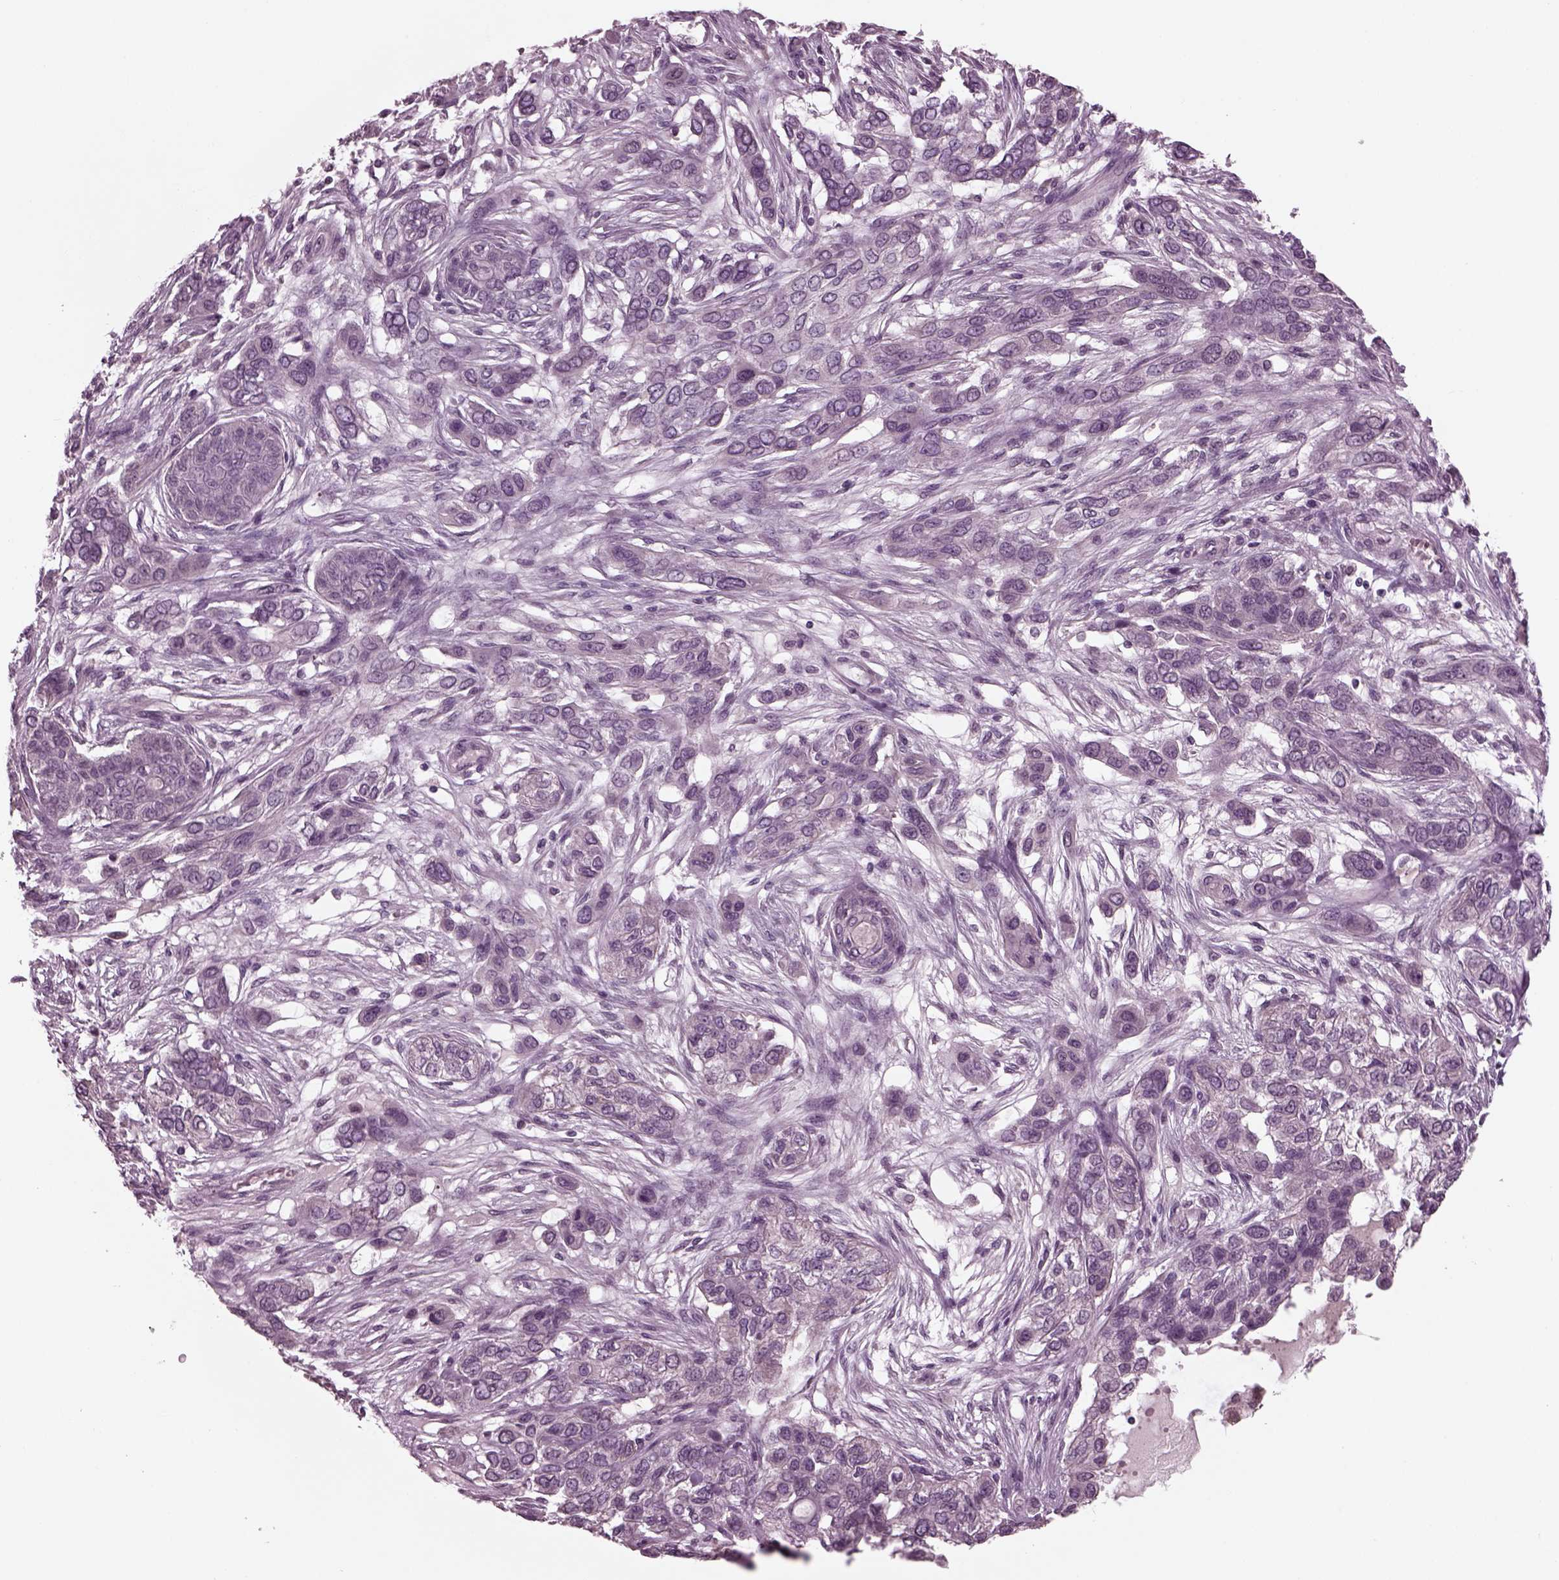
{"staining": {"intensity": "negative", "quantity": "none", "location": "none"}, "tissue": "lung cancer", "cell_type": "Tumor cells", "image_type": "cancer", "snomed": [{"axis": "morphology", "description": "Squamous cell carcinoma, NOS"}, {"axis": "topography", "description": "Lung"}], "caption": "High magnification brightfield microscopy of squamous cell carcinoma (lung) stained with DAB (brown) and counterstained with hematoxylin (blue): tumor cells show no significant expression.", "gene": "CLCN4", "patient": {"sex": "female", "age": 70}}